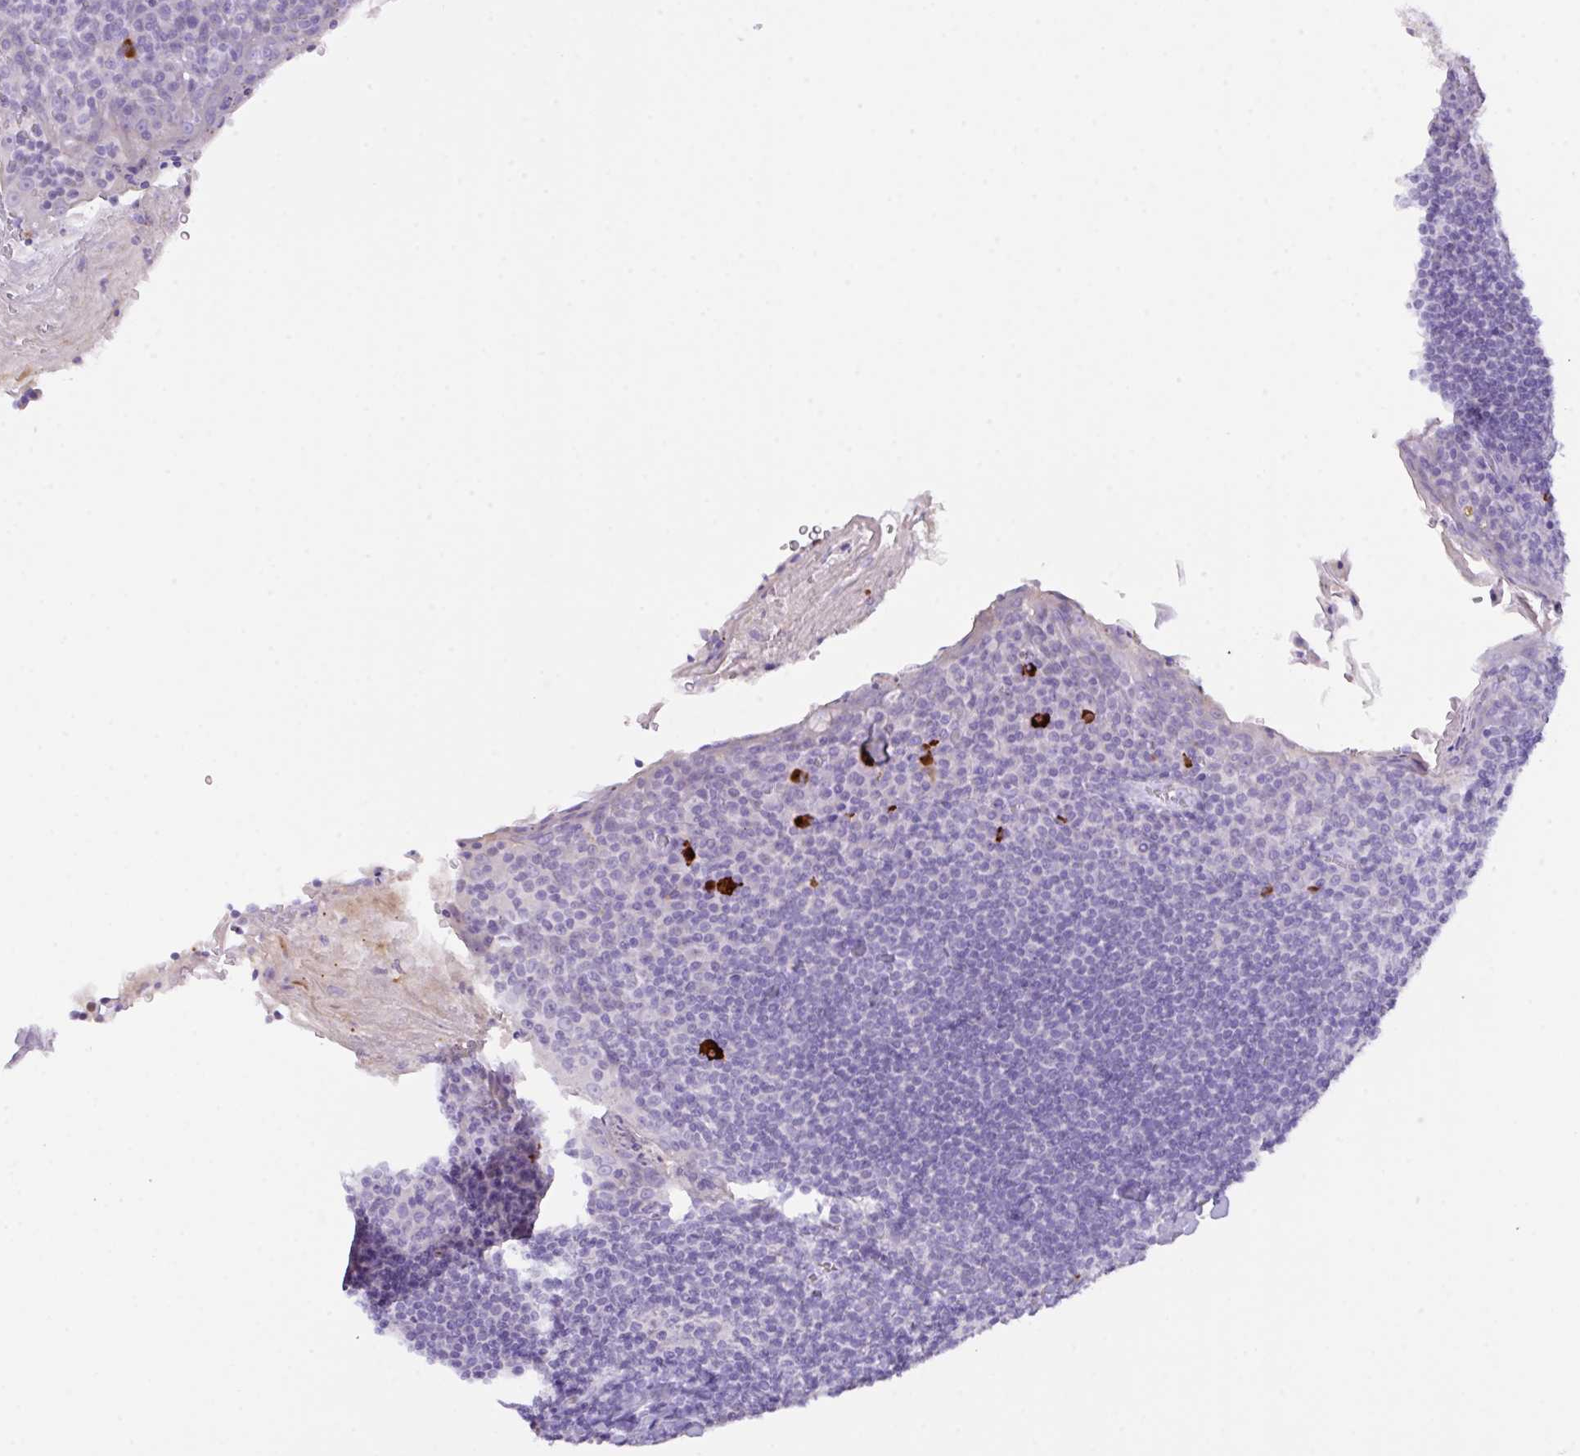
{"staining": {"intensity": "strong", "quantity": "<25%", "location": "cytoplasmic/membranous"}, "tissue": "tonsil", "cell_type": "Germinal center cells", "image_type": "normal", "snomed": [{"axis": "morphology", "description": "Normal tissue, NOS"}, {"axis": "topography", "description": "Tonsil"}], "caption": "Unremarkable tonsil demonstrates strong cytoplasmic/membranous staining in about <25% of germinal center cells (brown staining indicates protein expression, while blue staining denotes nuclei)..", "gene": "CST11", "patient": {"sex": "male", "age": 27}}